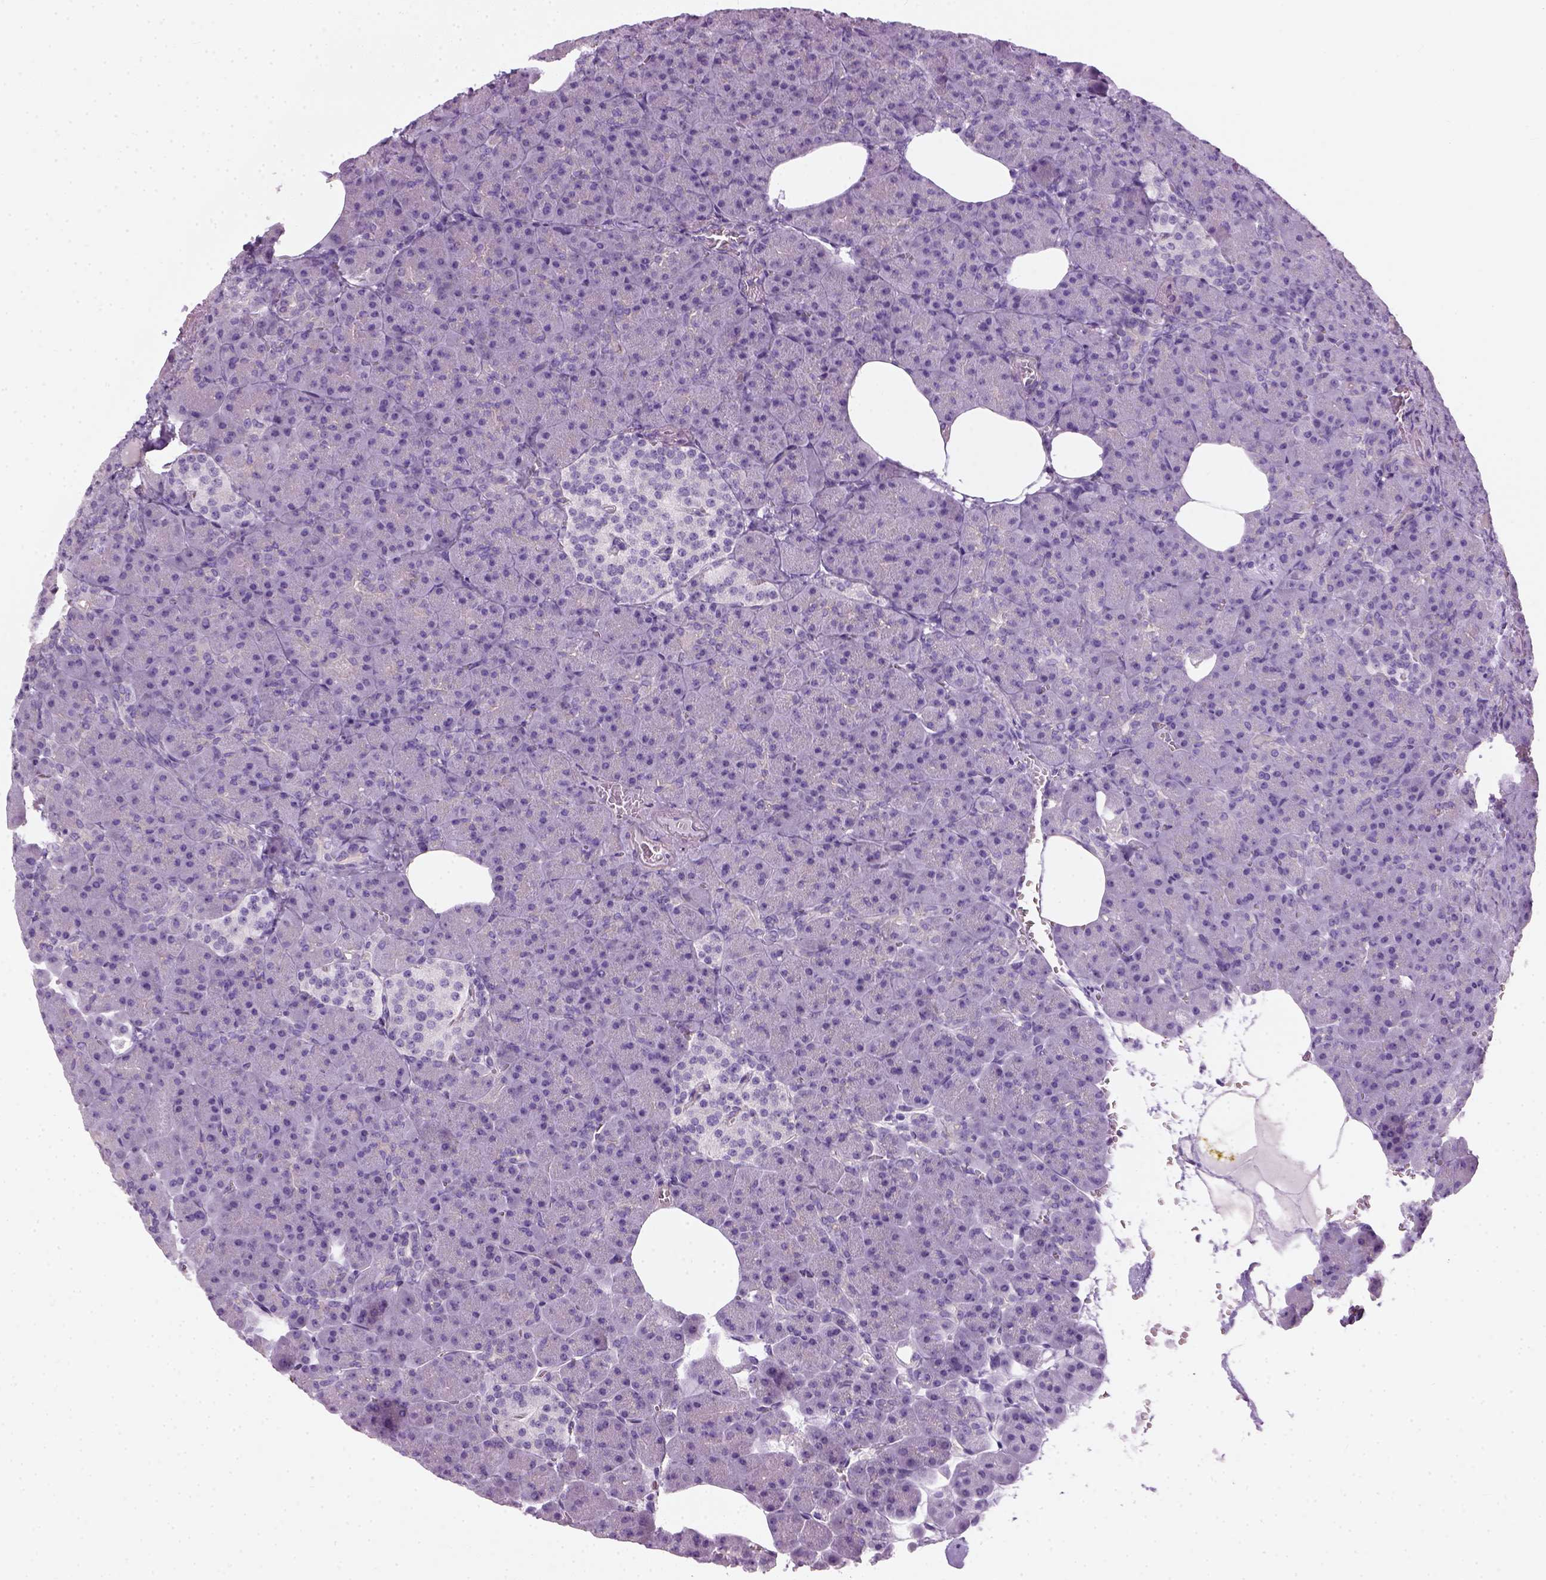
{"staining": {"intensity": "negative", "quantity": "none", "location": "none"}, "tissue": "pancreas", "cell_type": "Exocrine glandular cells", "image_type": "normal", "snomed": [{"axis": "morphology", "description": "Normal tissue, NOS"}, {"axis": "topography", "description": "Pancreas"}], "caption": "Protein analysis of normal pancreas shows no significant staining in exocrine glandular cells.", "gene": "FAM161A", "patient": {"sex": "female", "age": 74}}